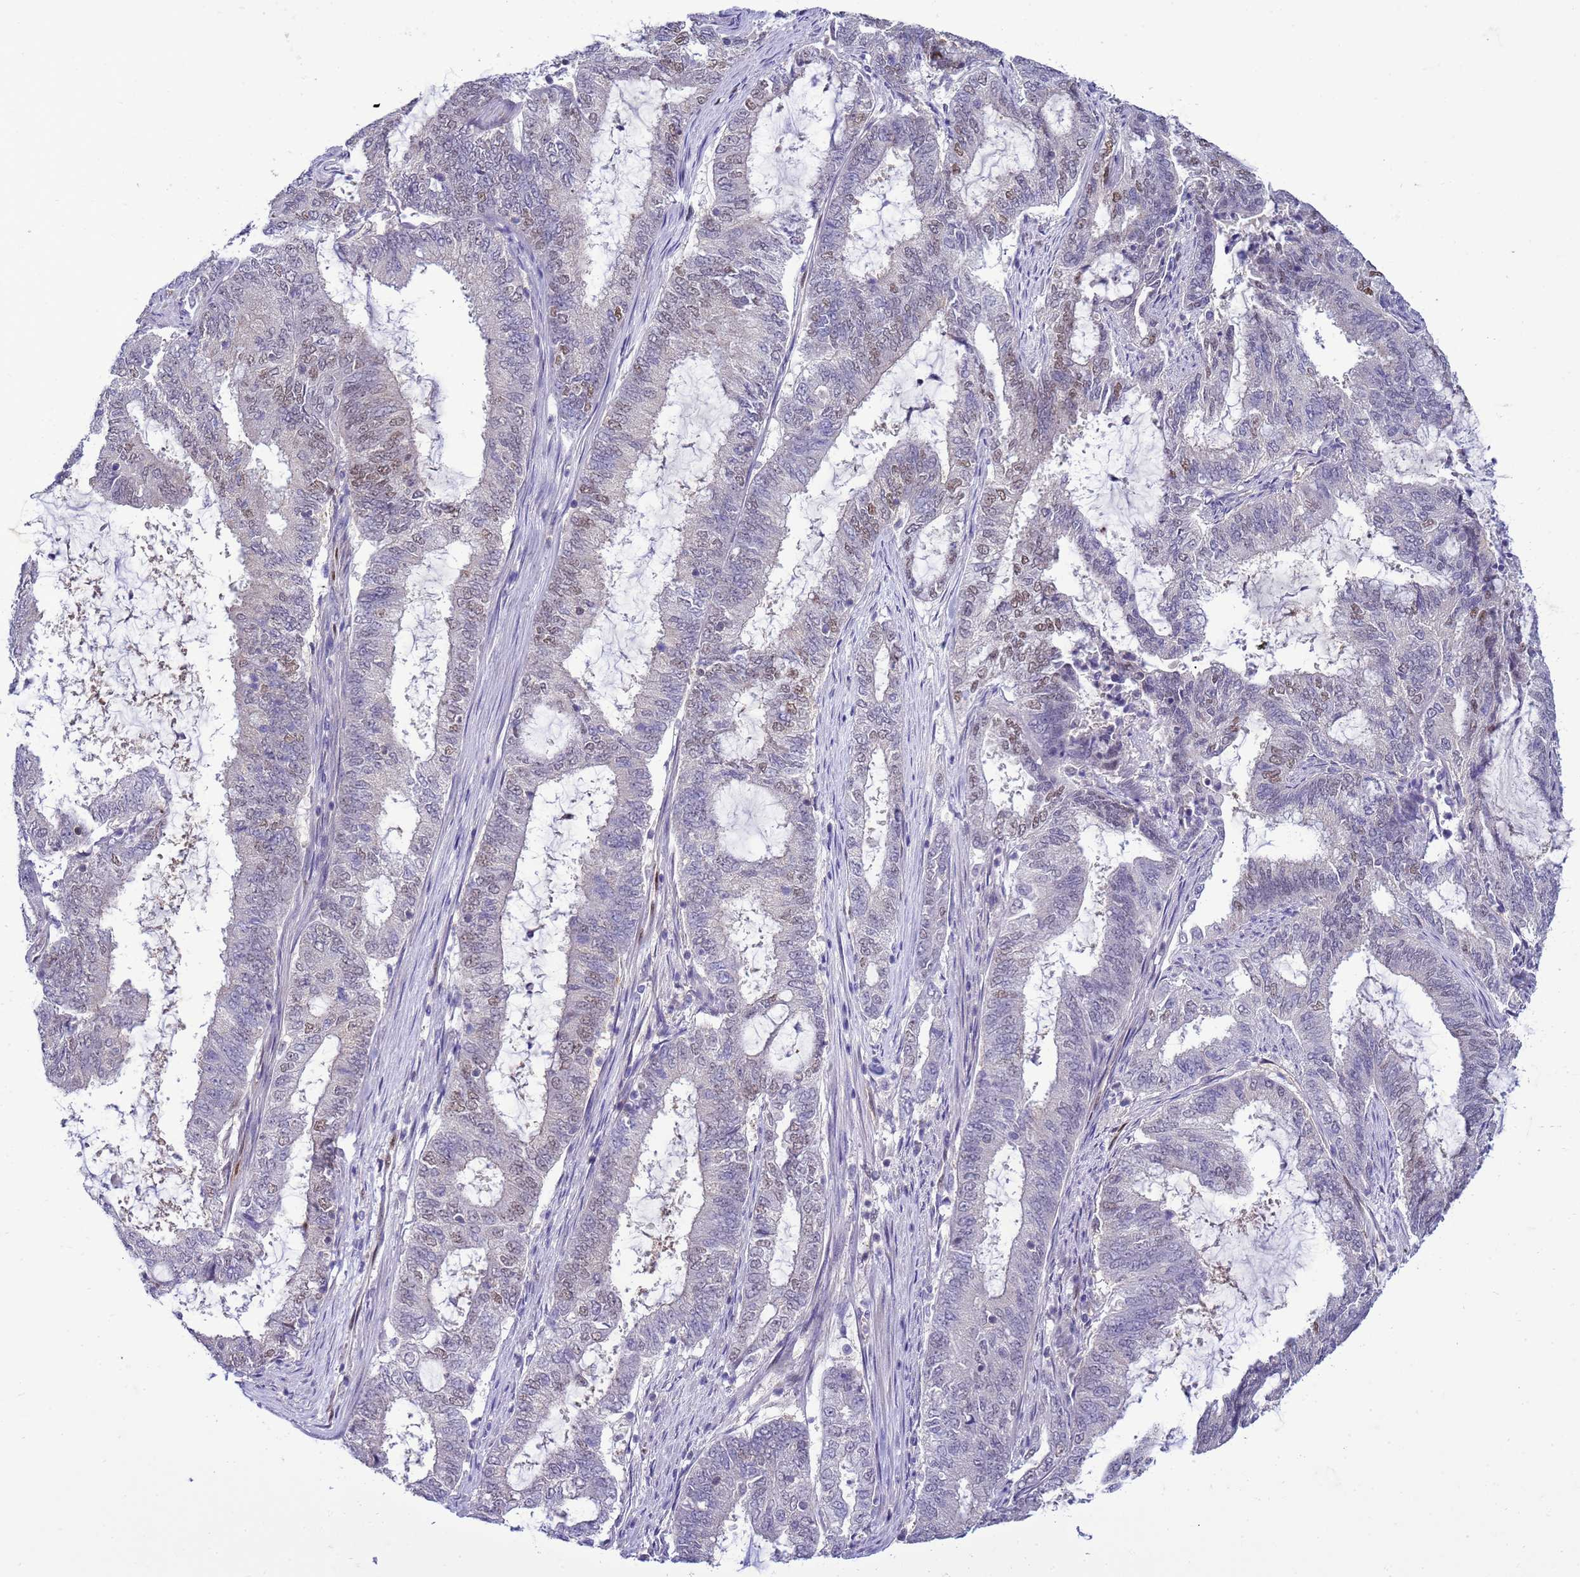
{"staining": {"intensity": "weak", "quantity": "<25%", "location": "nuclear"}, "tissue": "endometrial cancer", "cell_type": "Tumor cells", "image_type": "cancer", "snomed": [{"axis": "morphology", "description": "Adenocarcinoma, NOS"}, {"axis": "topography", "description": "Endometrium"}], "caption": "A histopathology image of human endometrial adenocarcinoma is negative for staining in tumor cells.", "gene": "DDI2", "patient": {"sex": "female", "age": 51}}